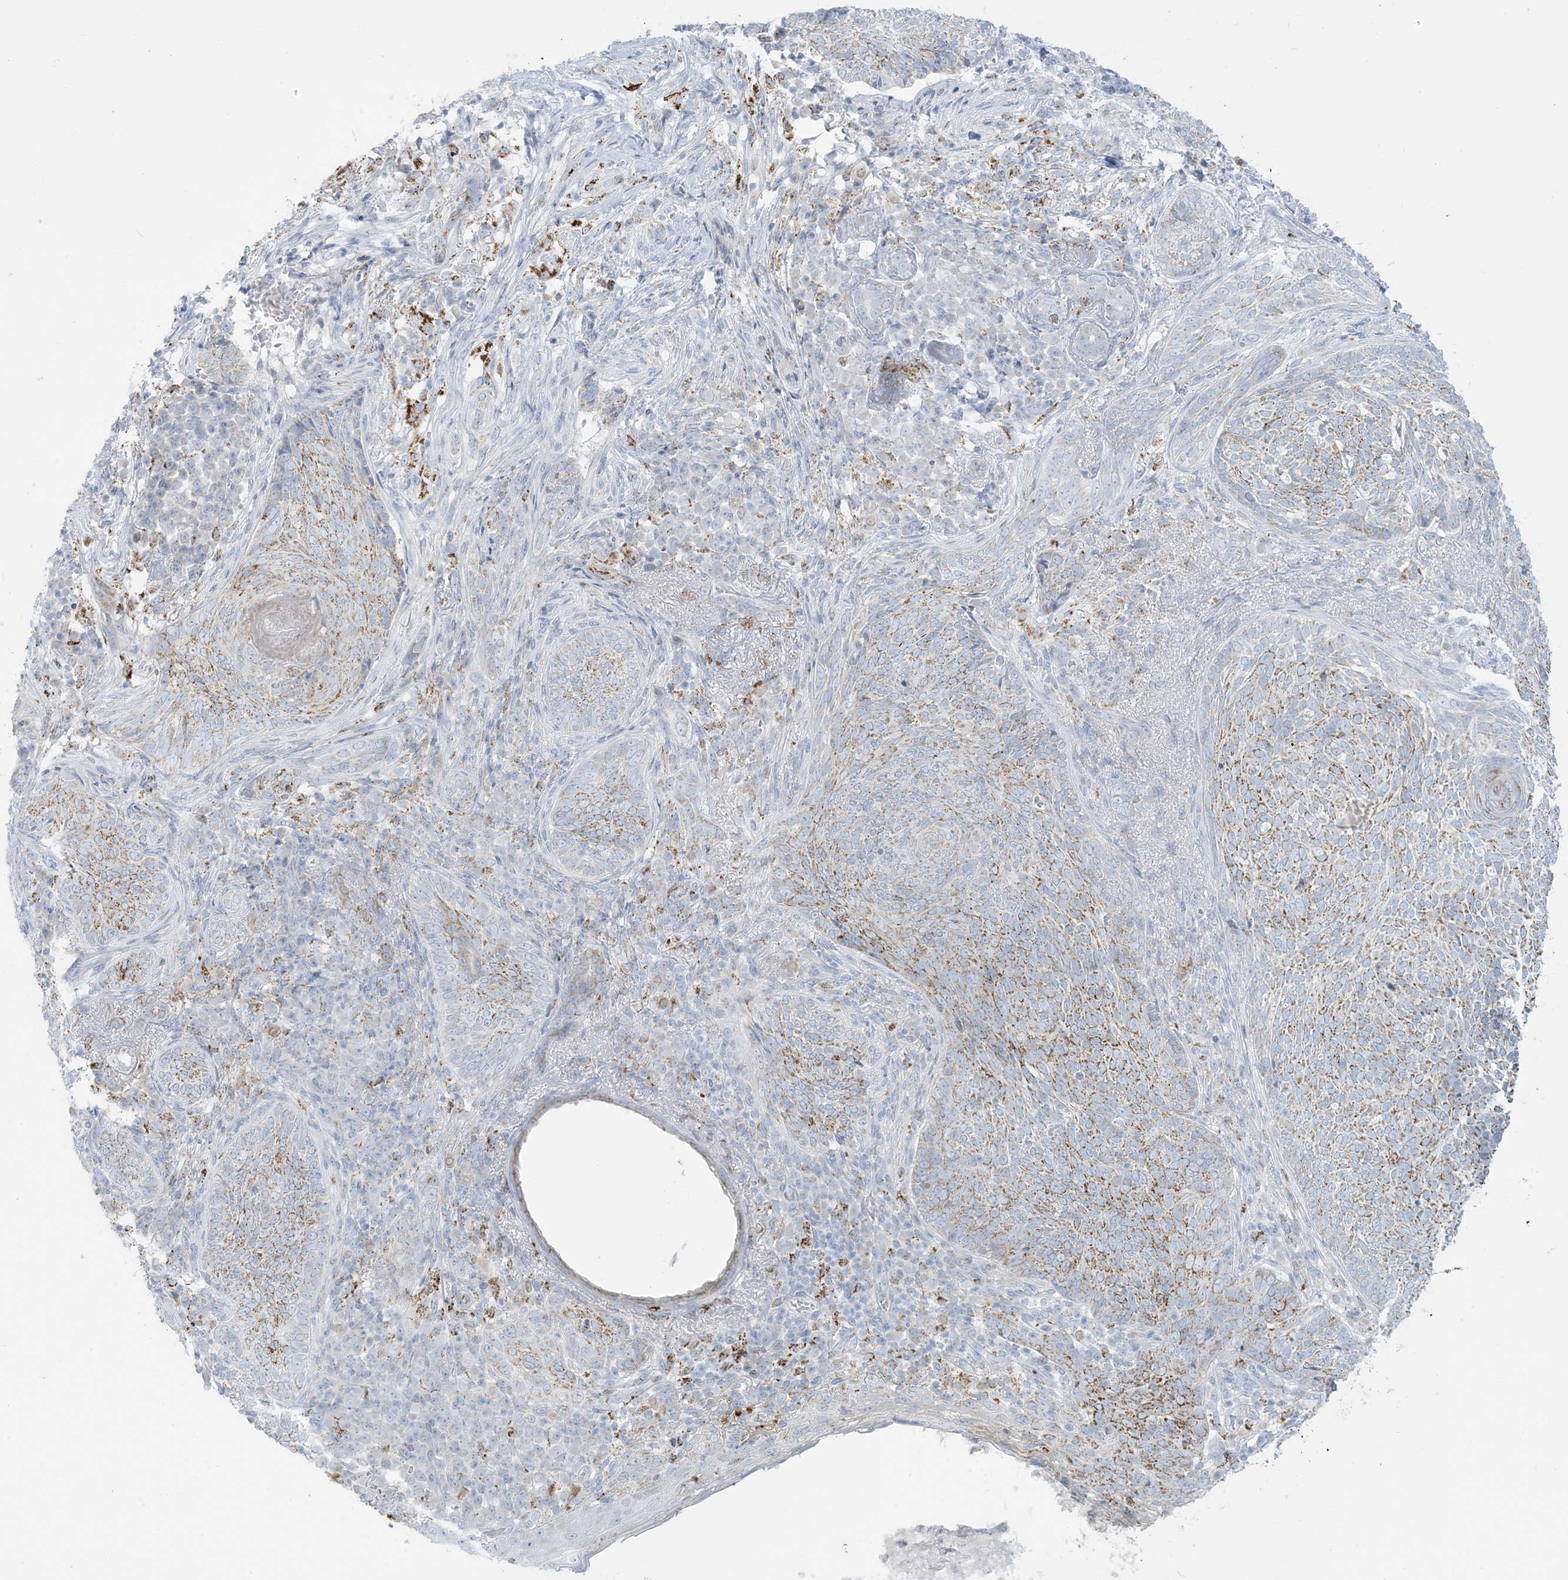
{"staining": {"intensity": "moderate", "quantity": ">75%", "location": "cytoplasmic/membranous"}, "tissue": "skin cancer", "cell_type": "Tumor cells", "image_type": "cancer", "snomed": [{"axis": "morphology", "description": "Basal cell carcinoma"}, {"axis": "topography", "description": "Skin"}], "caption": "This is an image of IHC staining of basal cell carcinoma (skin), which shows moderate positivity in the cytoplasmic/membranous of tumor cells.", "gene": "ZDHHC4", "patient": {"sex": "male", "age": 85}}